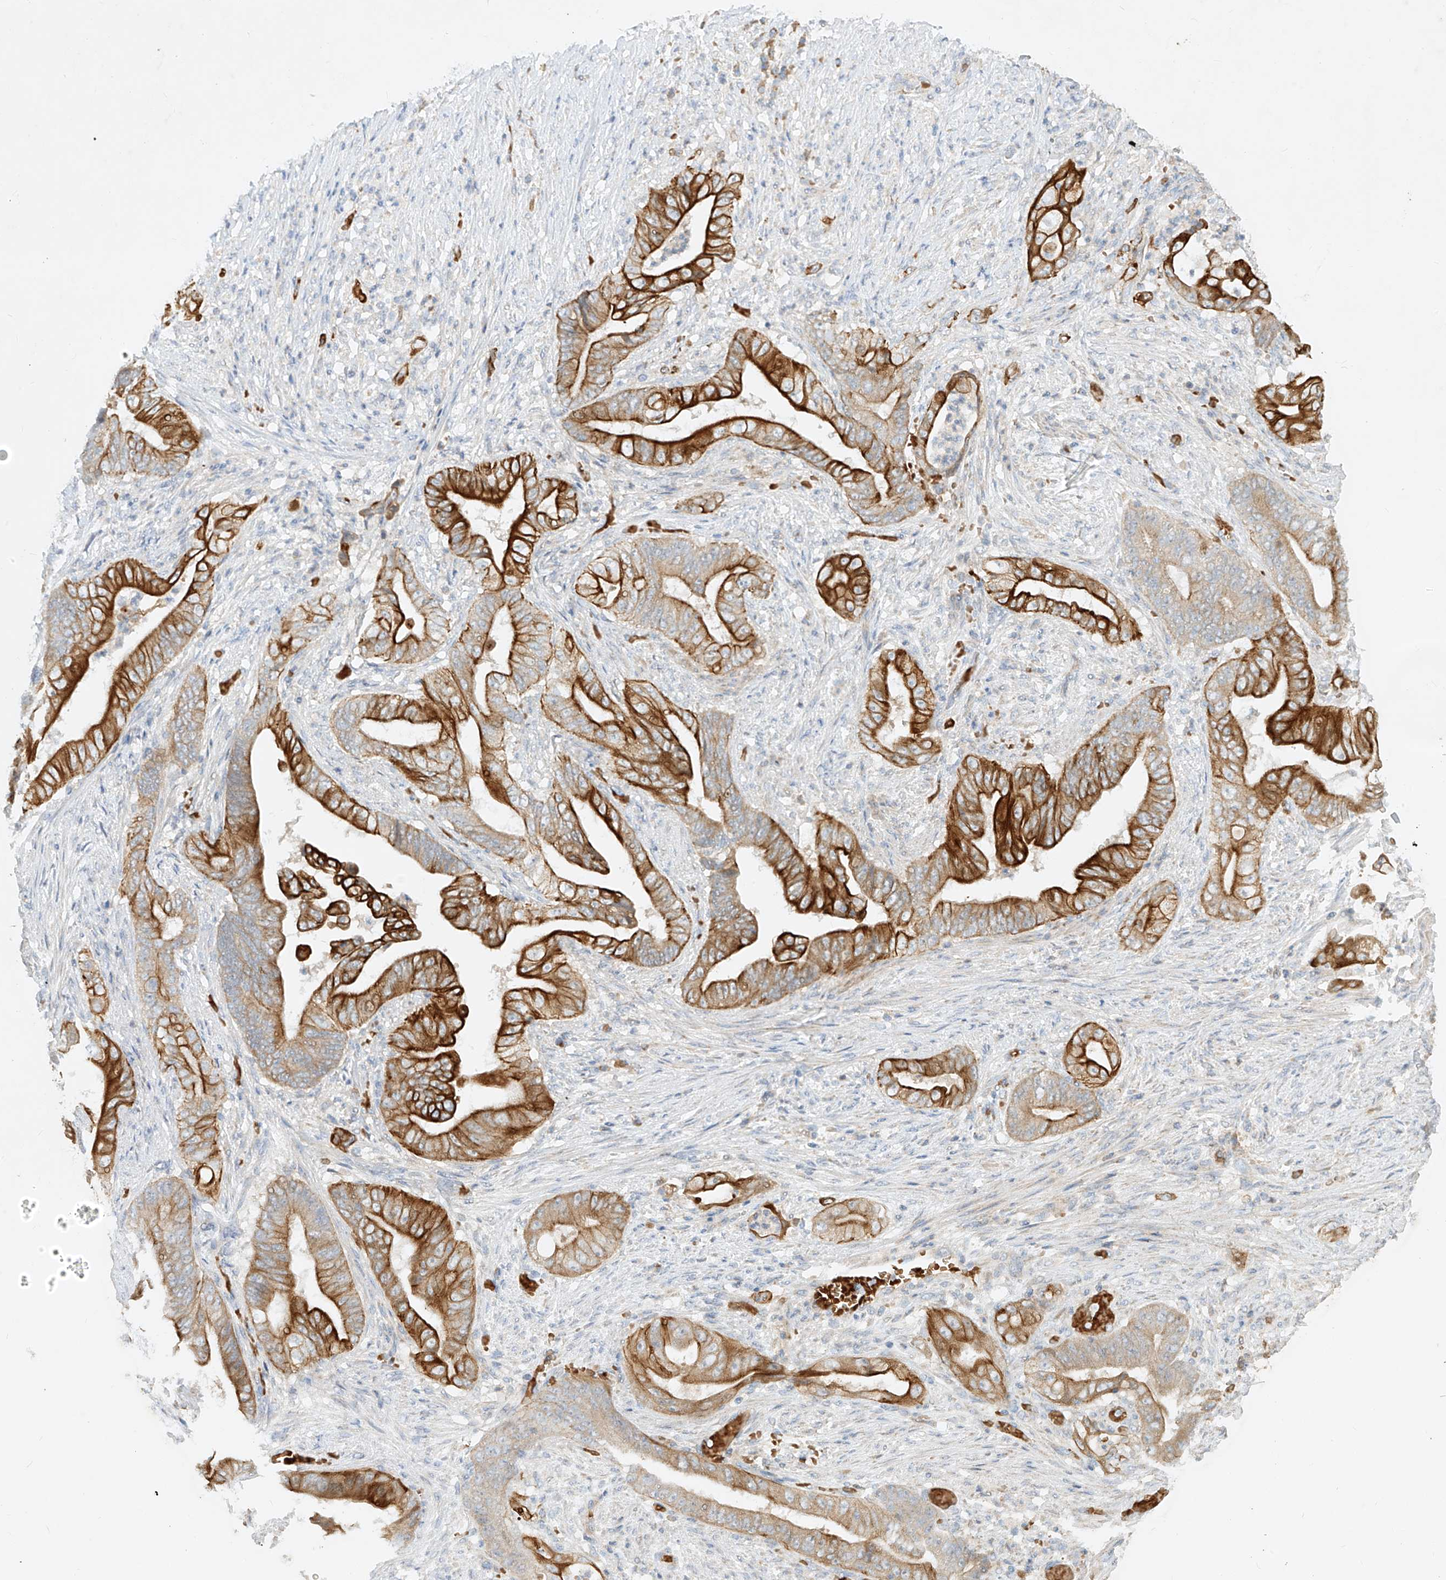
{"staining": {"intensity": "strong", "quantity": ">75%", "location": "cytoplasmic/membranous"}, "tissue": "stomach cancer", "cell_type": "Tumor cells", "image_type": "cancer", "snomed": [{"axis": "morphology", "description": "Adenocarcinoma, NOS"}, {"axis": "topography", "description": "Stomach"}], "caption": "A photomicrograph of adenocarcinoma (stomach) stained for a protein reveals strong cytoplasmic/membranous brown staining in tumor cells.", "gene": "KPNA7", "patient": {"sex": "female", "age": 73}}